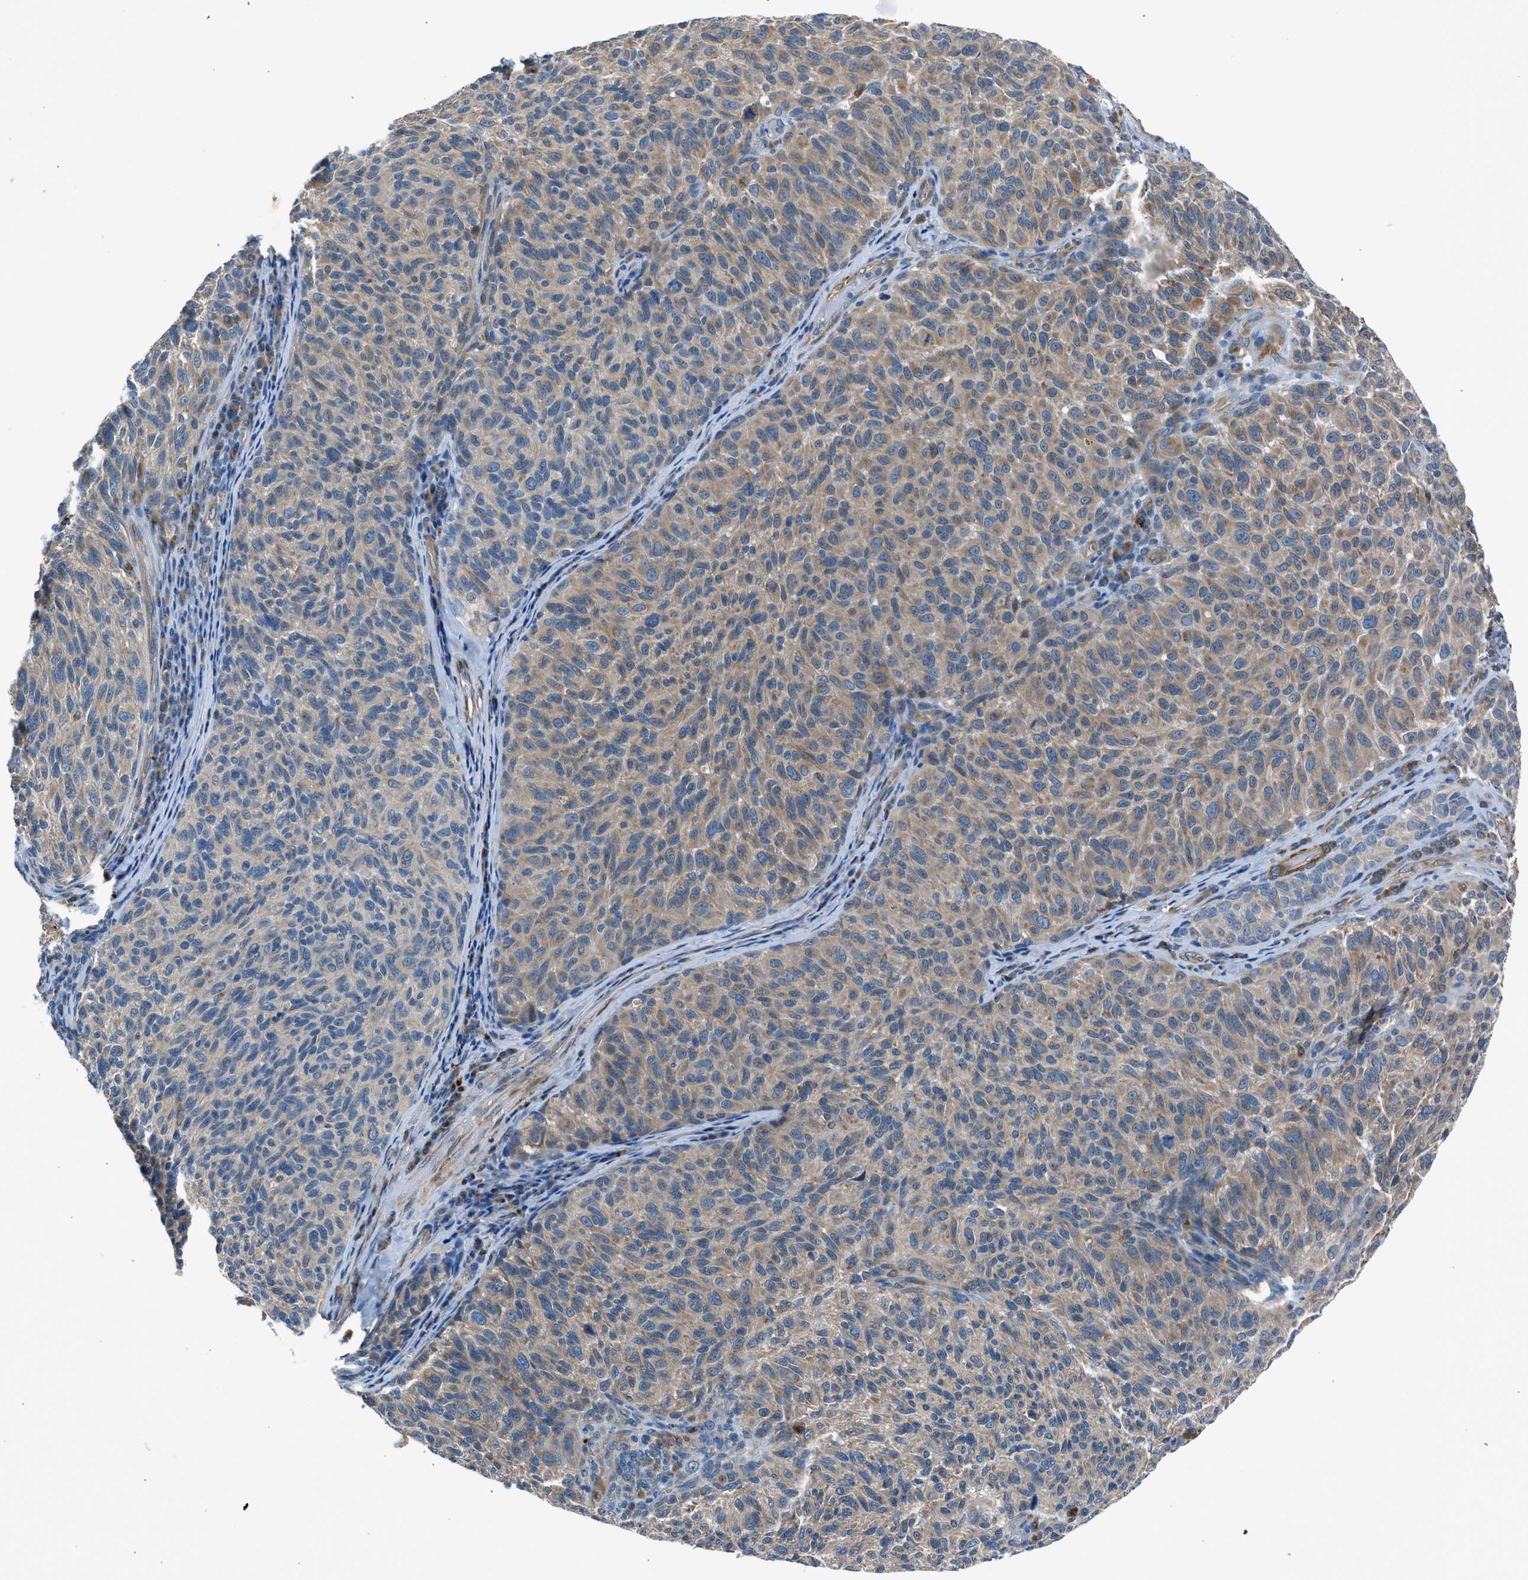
{"staining": {"intensity": "weak", "quantity": "25%-75%", "location": "cytoplasmic/membranous"}, "tissue": "melanoma", "cell_type": "Tumor cells", "image_type": "cancer", "snomed": [{"axis": "morphology", "description": "Malignant melanoma, NOS"}, {"axis": "topography", "description": "Skin"}], "caption": "High-power microscopy captured an immunohistochemistry micrograph of melanoma, revealing weak cytoplasmic/membranous expression in about 25%-75% of tumor cells. The staining was performed using DAB, with brown indicating positive protein expression. Nuclei are stained blue with hematoxylin.", "gene": "LMBR1", "patient": {"sex": "female", "age": 73}}